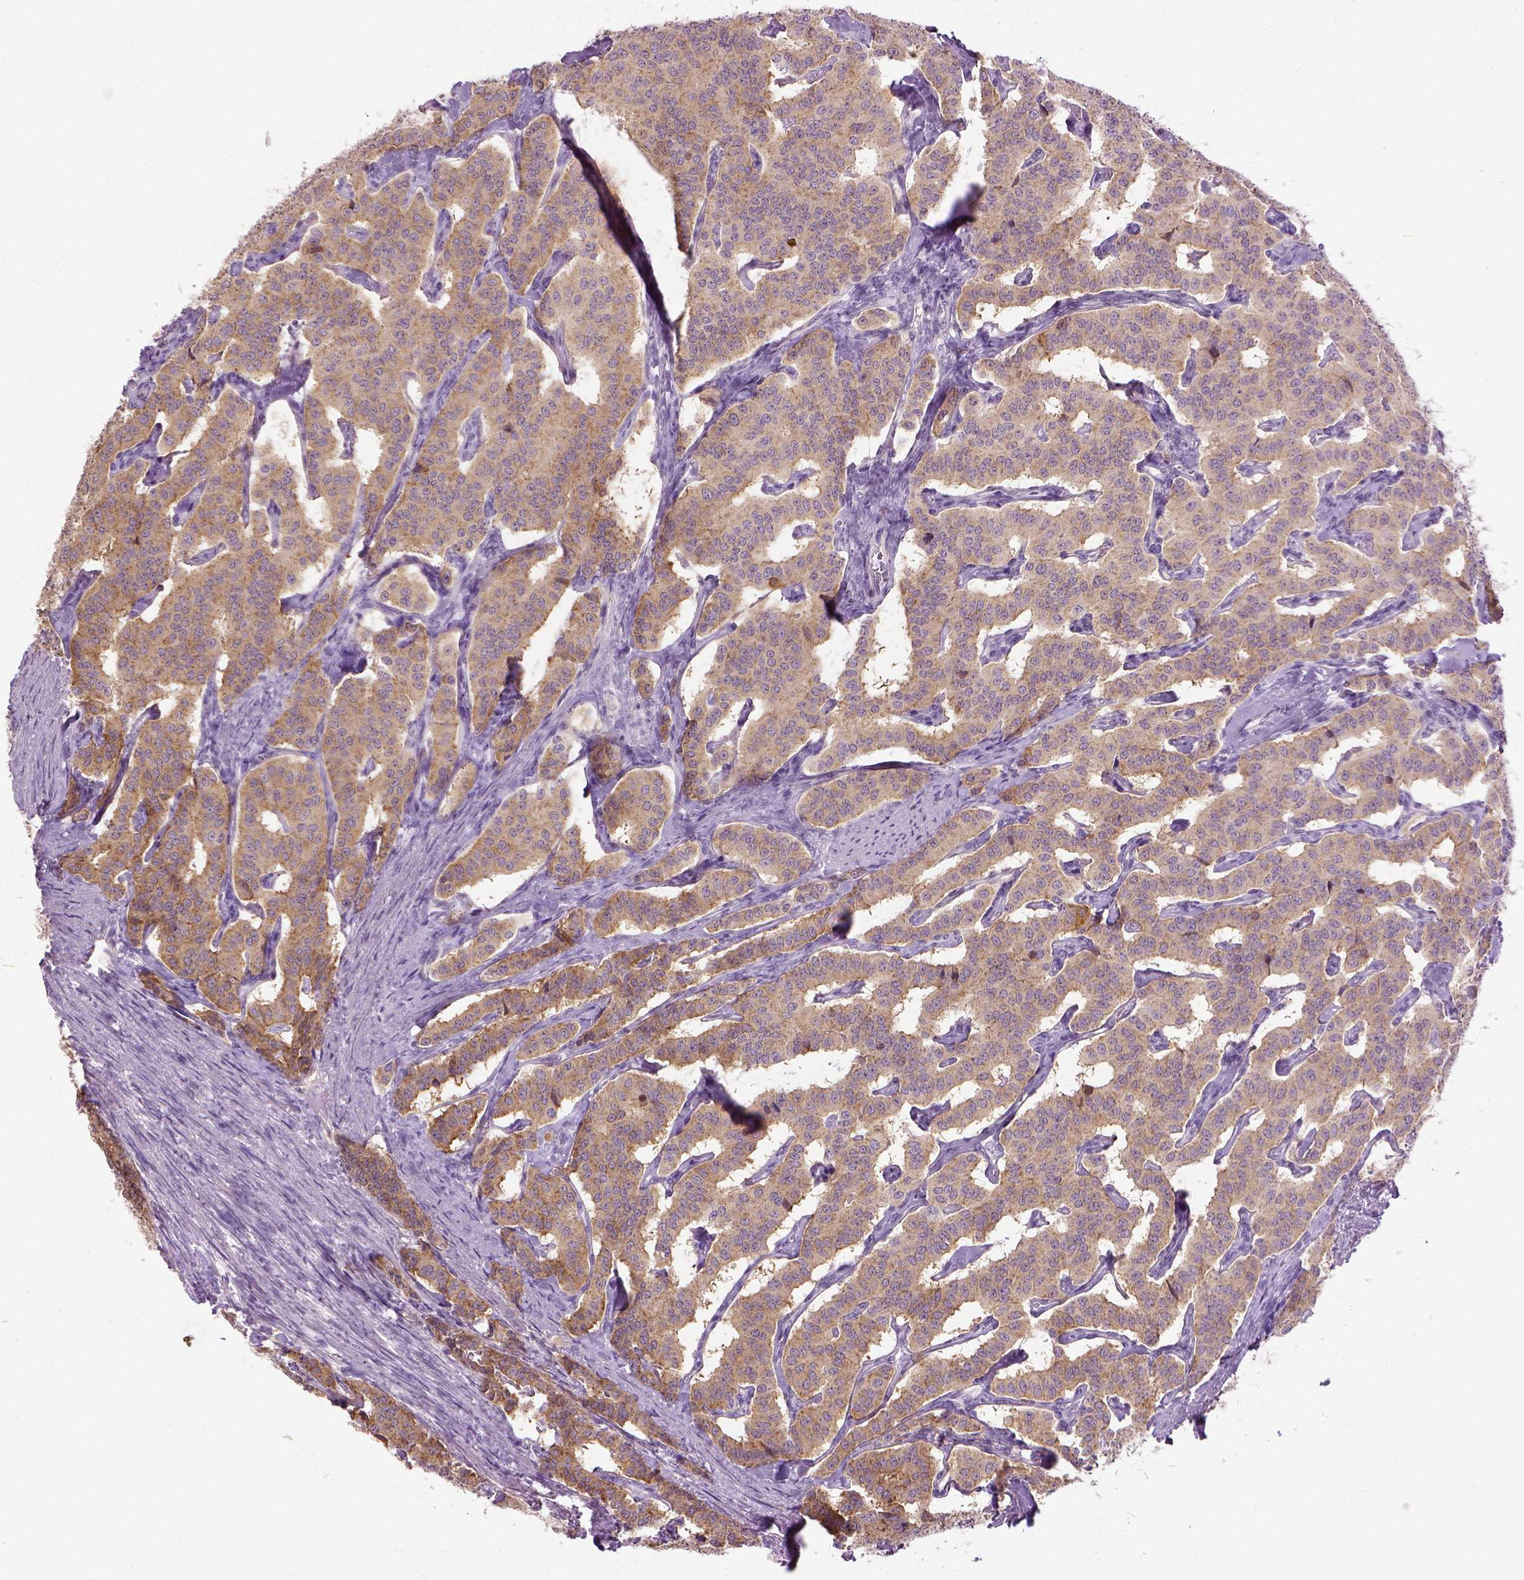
{"staining": {"intensity": "moderate", "quantity": ">75%", "location": "cytoplasmic/membranous"}, "tissue": "carcinoid", "cell_type": "Tumor cells", "image_type": "cancer", "snomed": [{"axis": "morphology", "description": "Carcinoid, malignant, NOS"}, {"axis": "topography", "description": "Lung"}], "caption": "DAB (3,3'-diaminobenzidine) immunohistochemical staining of human carcinoid (malignant) reveals moderate cytoplasmic/membranous protein staining in about >75% of tumor cells. The staining is performed using DAB (3,3'-diaminobenzidine) brown chromogen to label protein expression. The nuclei are counter-stained blue using hematoxylin.", "gene": "MAPT", "patient": {"sex": "female", "age": 46}}